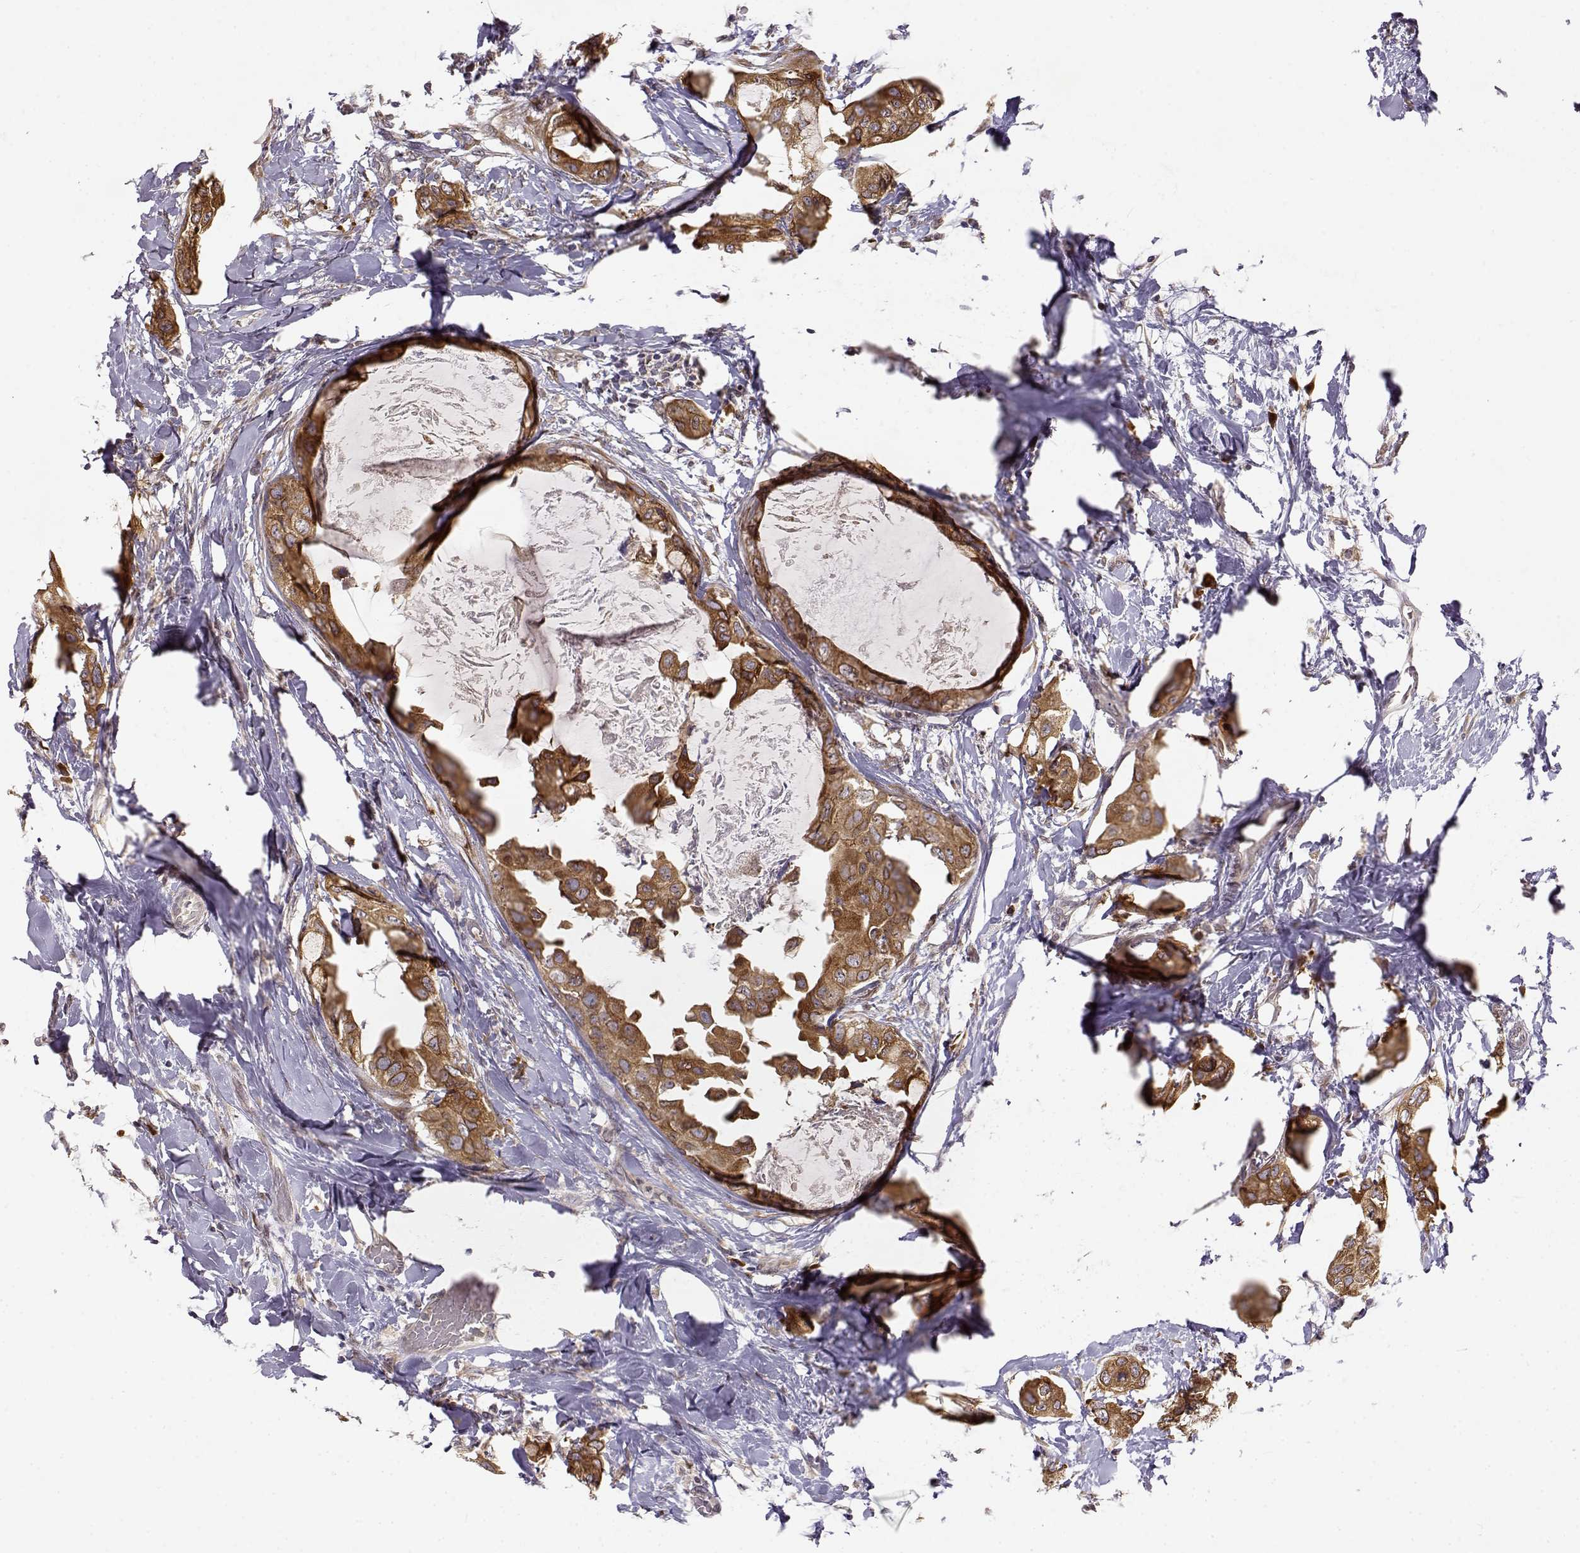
{"staining": {"intensity": "moderate", "quantity": ">75%", "location": "cytoplasmic/membranous"}, "tissue": "breast cancer", "cell_type": "Tumor cells", "image_type": "cancer", "snomed": [{"axis": "morphology", "description": "Normal tissue, NOS"}, {"axis": "morphology", "description": "Duct carcinoma"}, {"axis": "topography", "description": "Breast"}], "caption": "This photomicrograph demonstrates immunohistochemistry (IHC) staining of human breast intraductal carcinoma, with medium moderate cytoplasmic/membranous staining in approximately >75% of tumor cells.", "gene": "ERGIC2", "patient": {"sex": "female", "age": 40}}